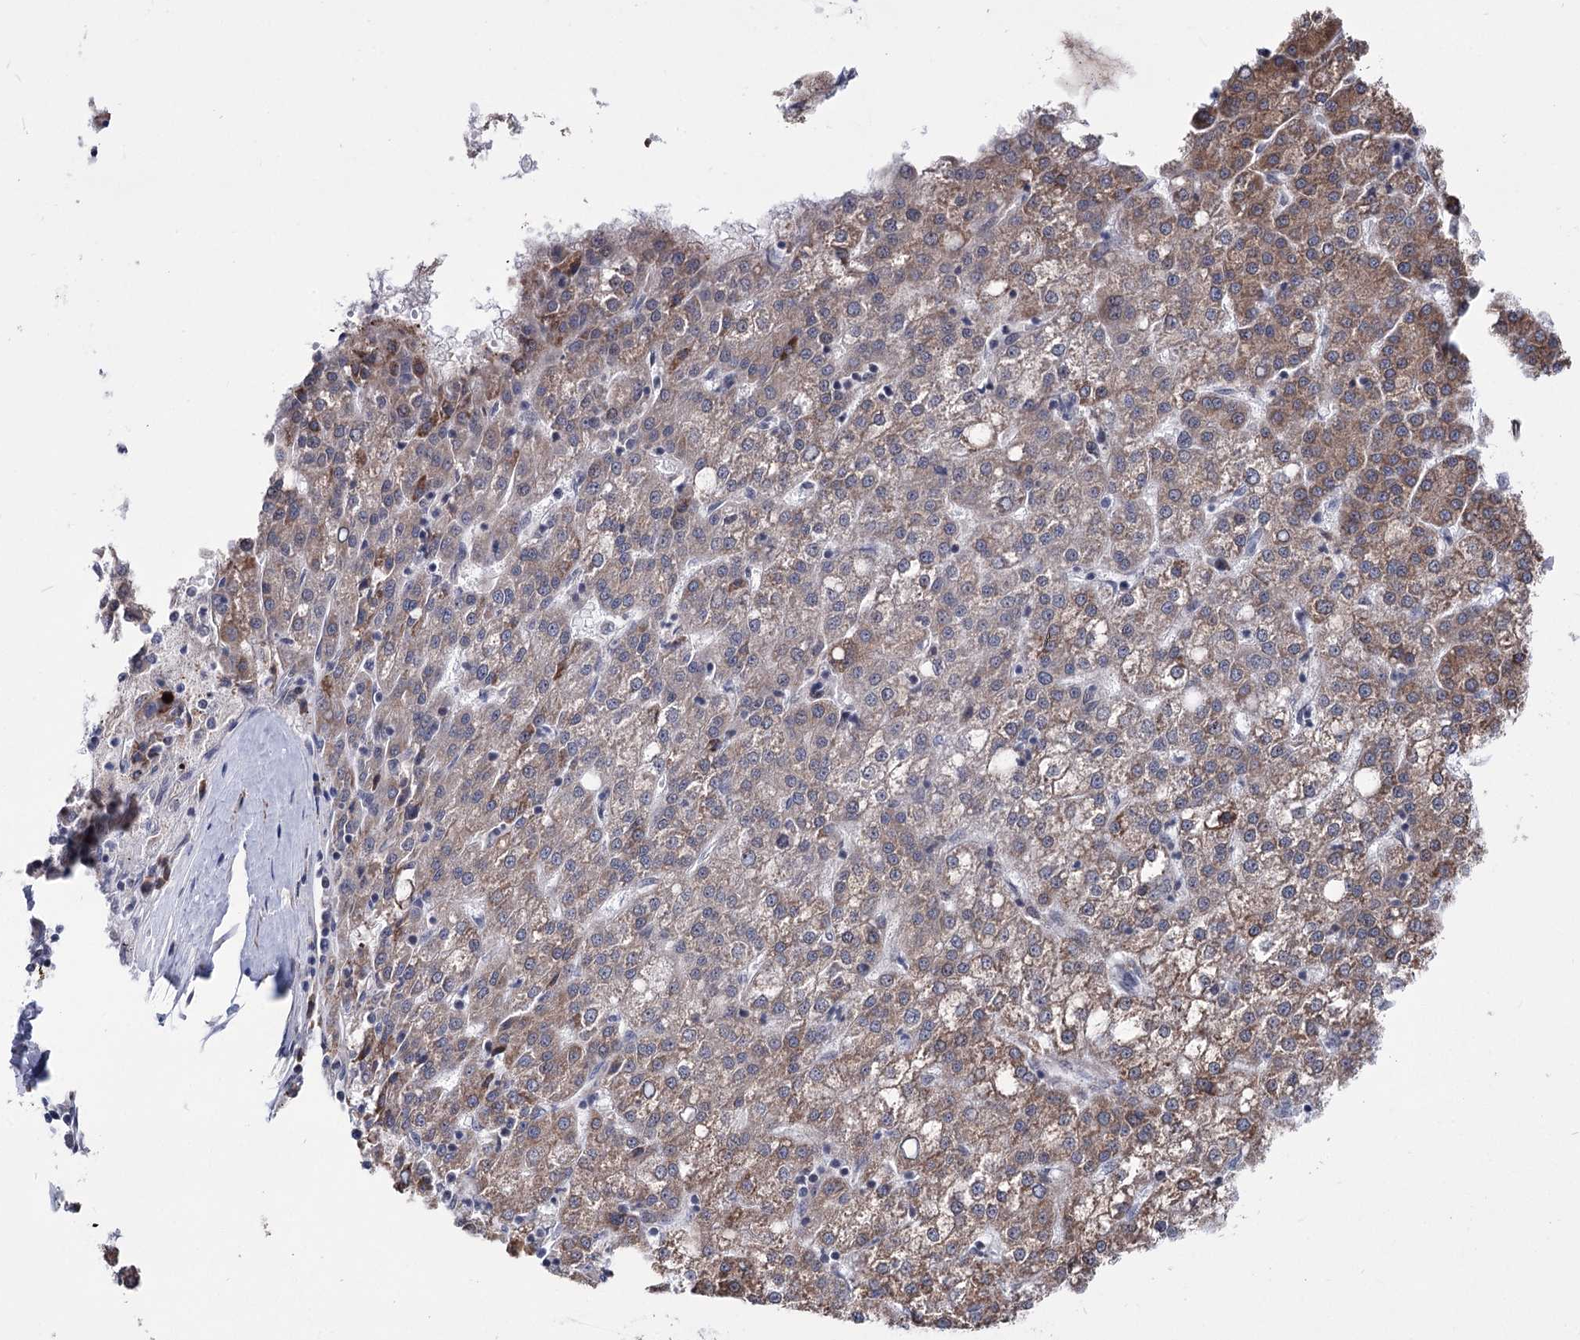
{"staining": {"intensity": "moderate", "quantity": ">75%", "location": "cytoplasmic/membranous"}, "tissue": "liver cancer", "cell_type": "Tumor cells", "image_type": "cancer", "snomed": [{"axis": "morphology", "description": "Carcinoma, Hepatocellular, NOS"}, {"axis": "topography", "description": "Liver"}], "caption": "A high-resolution histopathology image shows IHC staining of hepatocellular carcinoma (liver), which demonstrates moderate cytoplasmic/membranous staining in about >75% of tumor cells.", "gene": "PPRC1", "patient": {"sex": "female", "age": 58}}